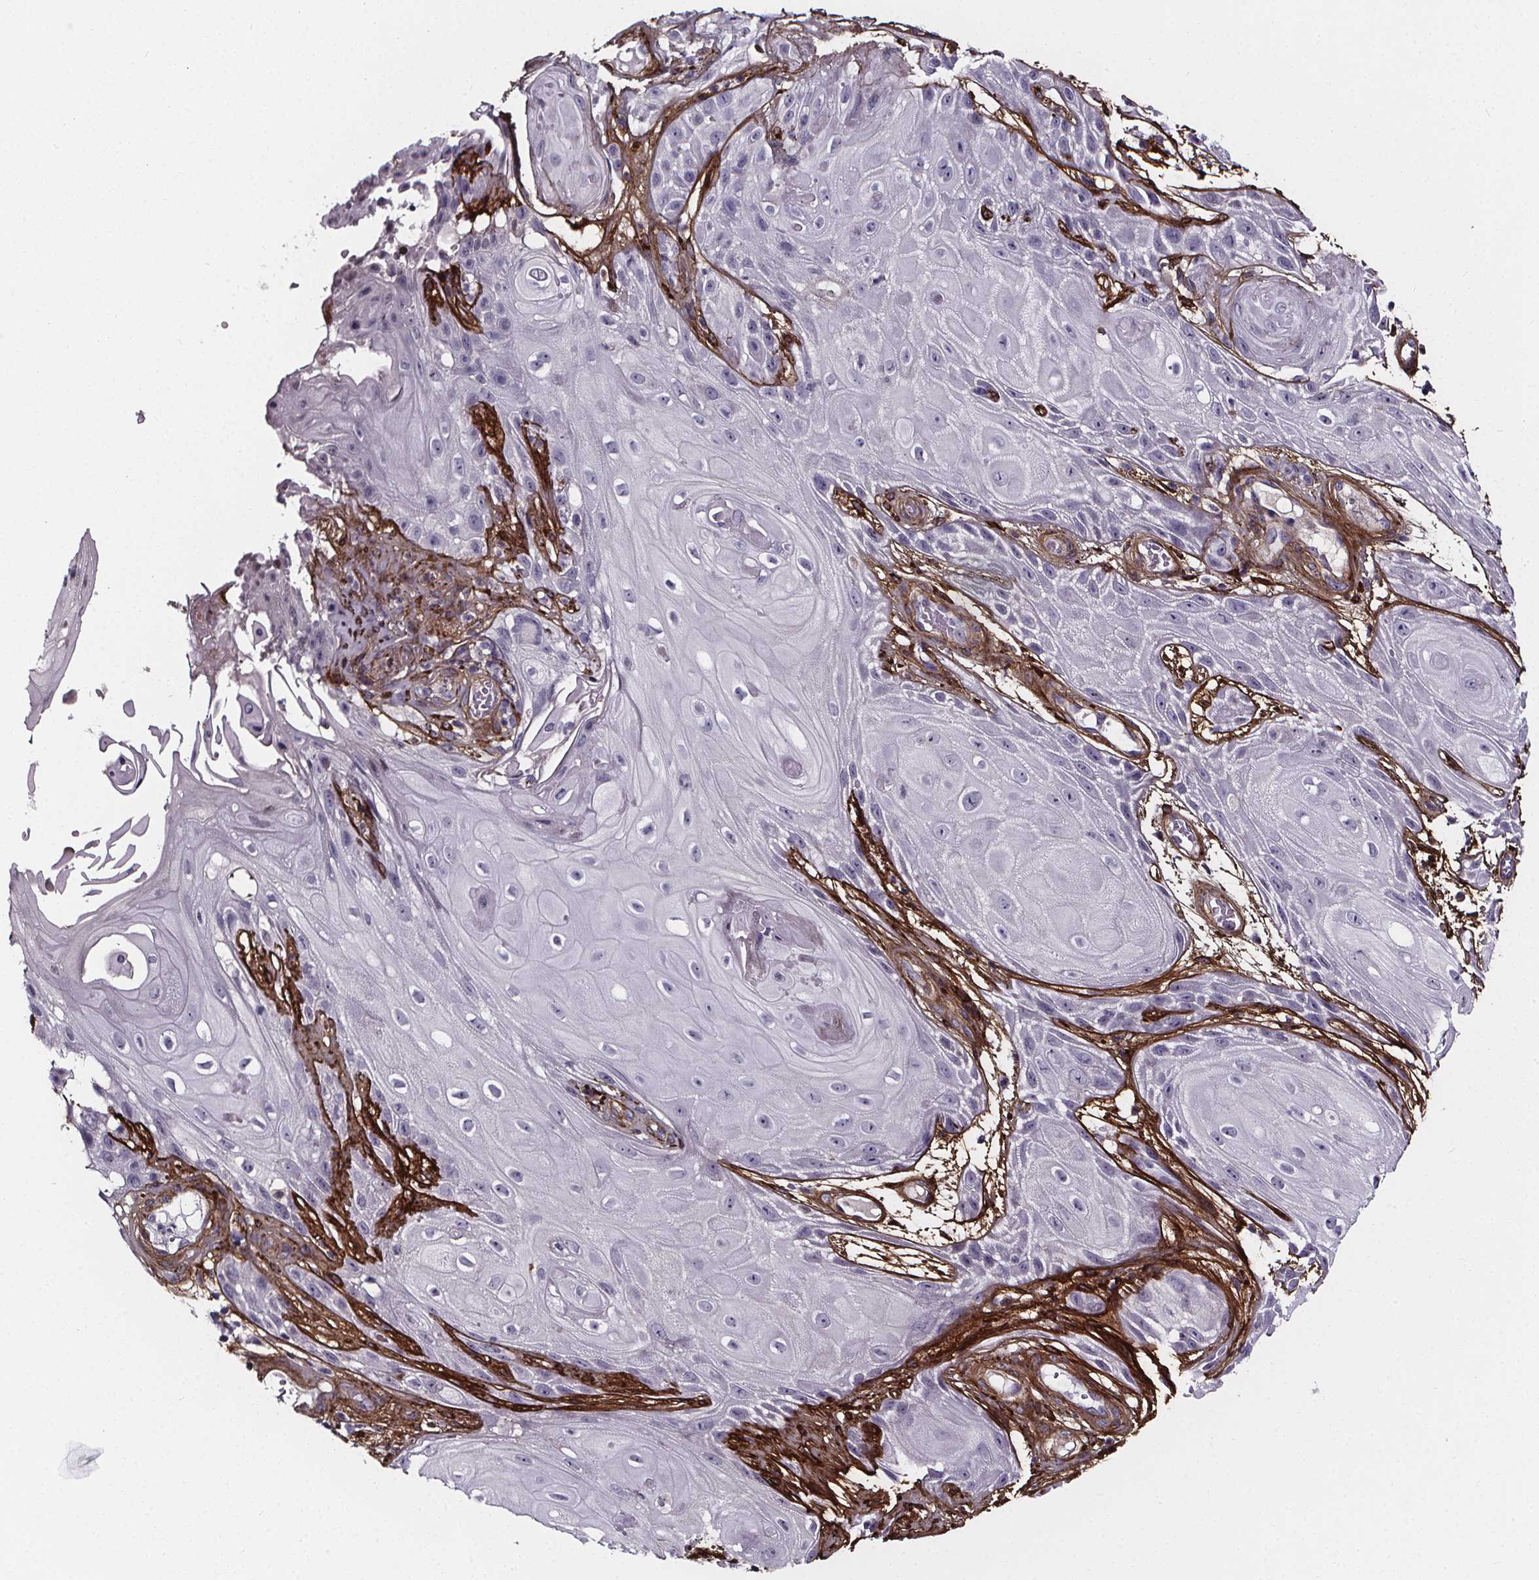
{"staining": {"intensity": "negative", "quantity": "none", "location": "none"}, "tissue": "skin cancer", "cell_type": "Tumor cells", "image_type": "cancer", "snomed": [{"axis": "morphology", "description": "Squamous cell carcinoma, NOS"}, {"axis": "topography", "description": "Skin"}], "caption": "This photomicrograph is of skin cancer (squamous cell carcinoma) stained with immunohistochemistry (IHC) to label a protein in brown with the nuclei are counter-stained blue. There is no positivity in tumor cells. (DAB immunohistochemistry (IHC) visualized using brightfield microscopy, high magnification).", "gene": "AEBP1", "patient": {"sex": "male", "age": 62}}